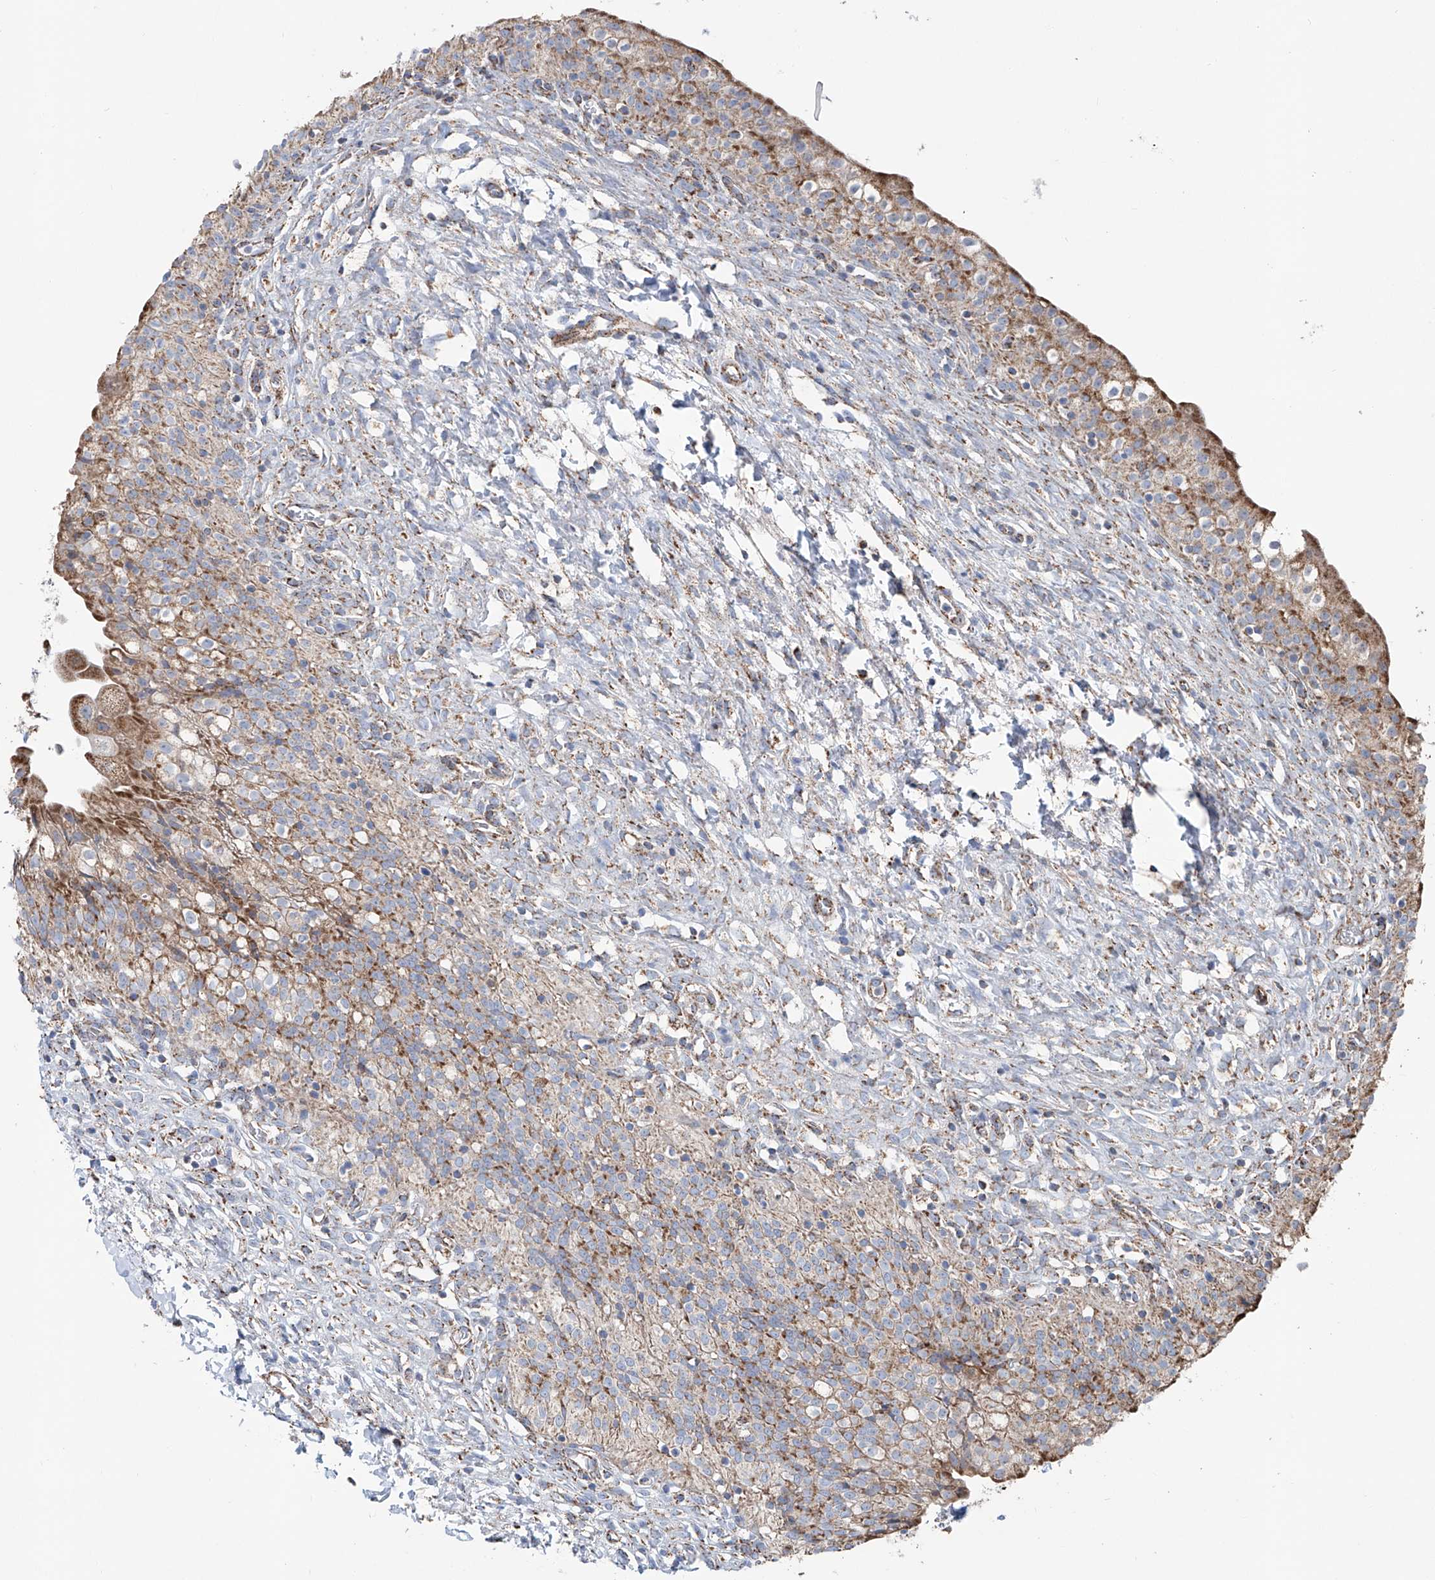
{"staining": {"intensity": "moderate", "quantity": ">75%", "location": "cytoplasmic/membranous"}, "tissue": "urinary bladder", "cell_type": "Urothelial cells", "image_type": "normal", "snomed": [{"axis": "morphology", "description": "Normal tissue, NOS"}, {"axis": "topography", "description": "Urinary bladder"}], "caption": "Urinary bladder stained with IHC demonstrates moderate cytoplasmic/membranous staining in approximately >75% of urothelial cells.", "gene": "ALDH6A1", "patient": {"sex": "male", "age": 55}}